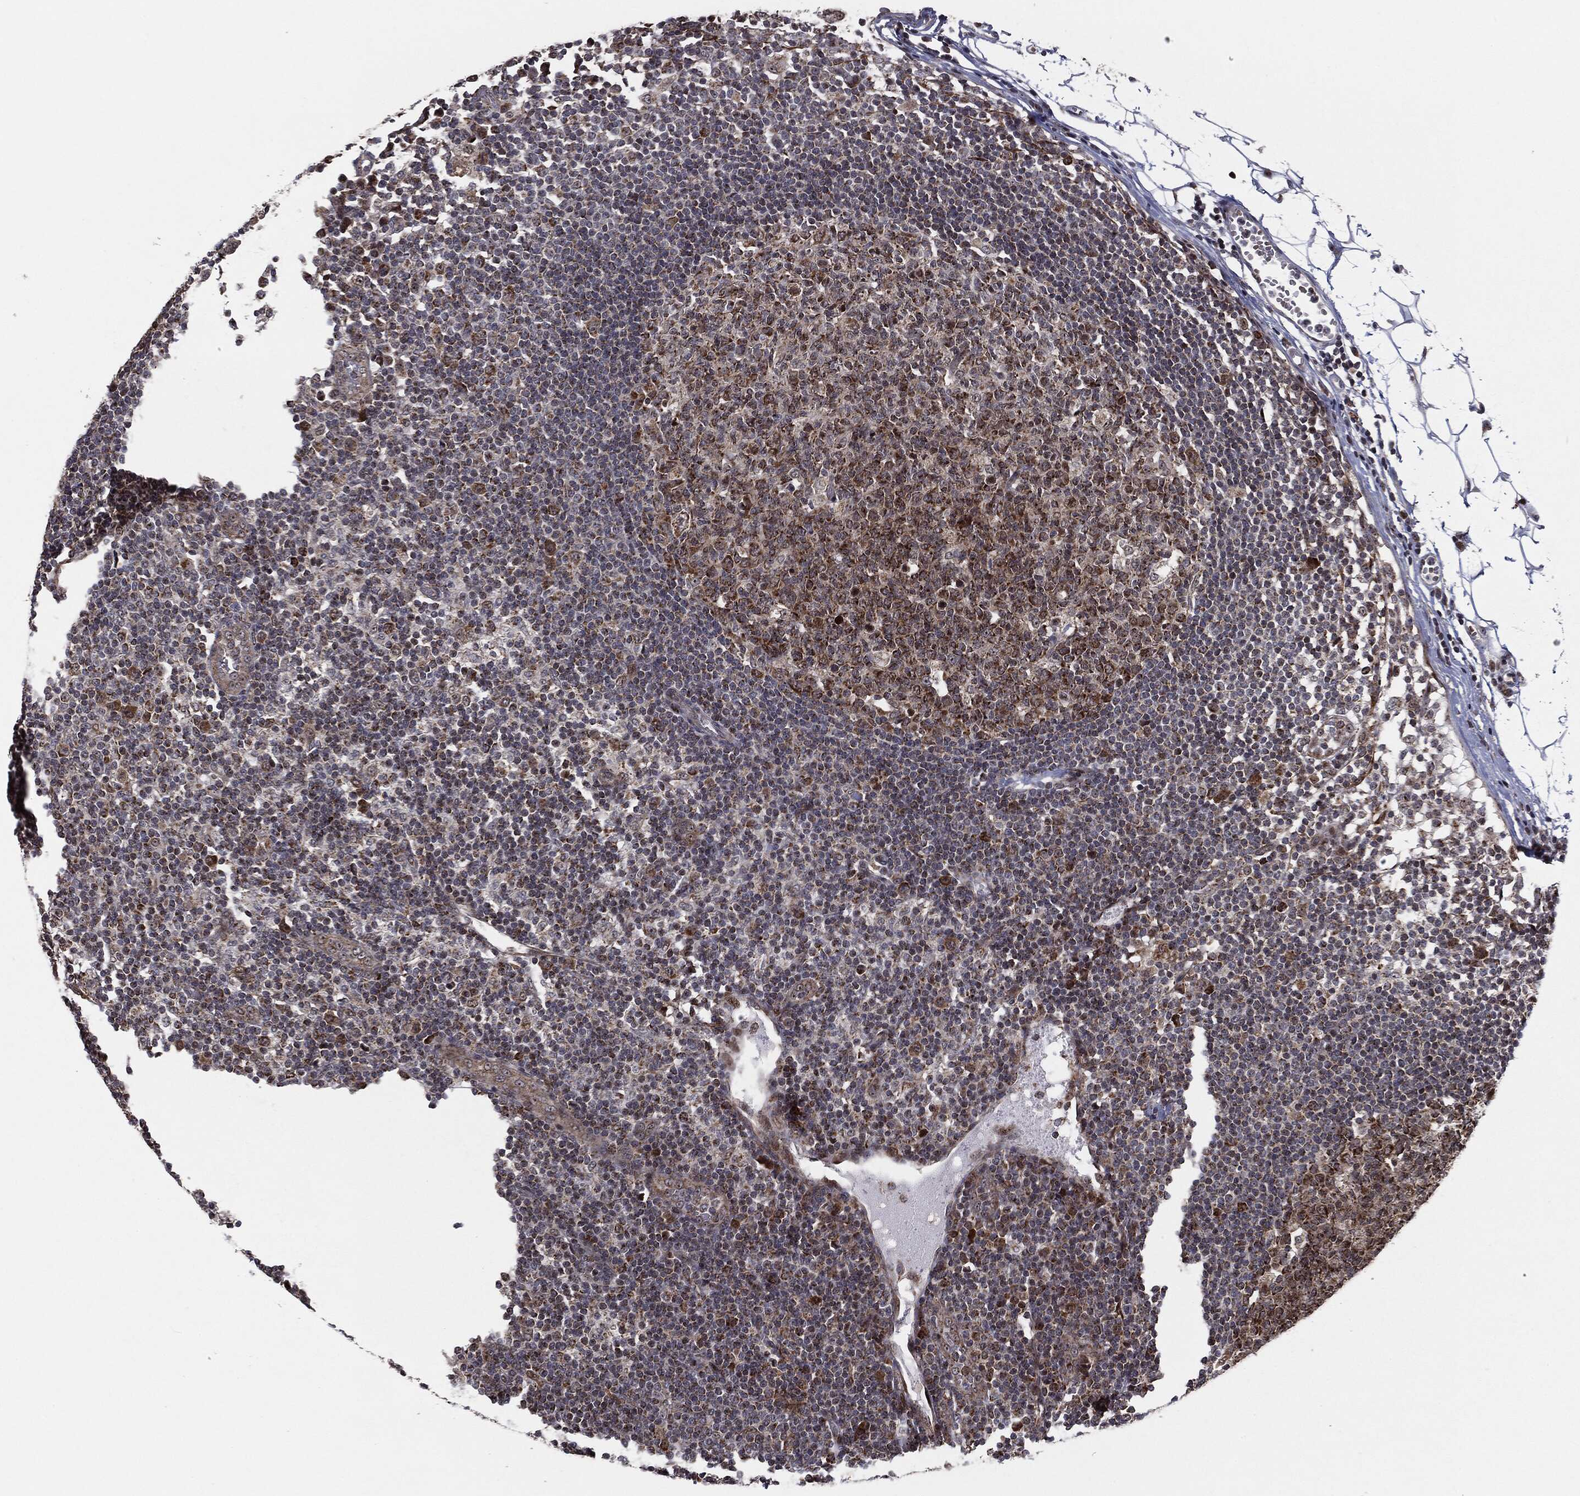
{"staining": {"intensity": "moderate", "quantity": ">75%", "location": "cytoplasmic/membranous"}, "tissue": "lymph node", "cell_type": "Germinal center cells", "image_type": "normal", "snomed": [{"axis": "morphology", "description": "Normal tissue, NOS"}, {"axis": "topography", "description": "Lymph node"}, {"axis": "topography", "description": "Salivary gland"}], "caption": "A micrograph of human lymph node stained for a protein reveals moderate cytoplasmic/membranous brown staining in germinal center cells.", "gene": "CHCHD2", "patient": {"sex": "male", "age": 83}}